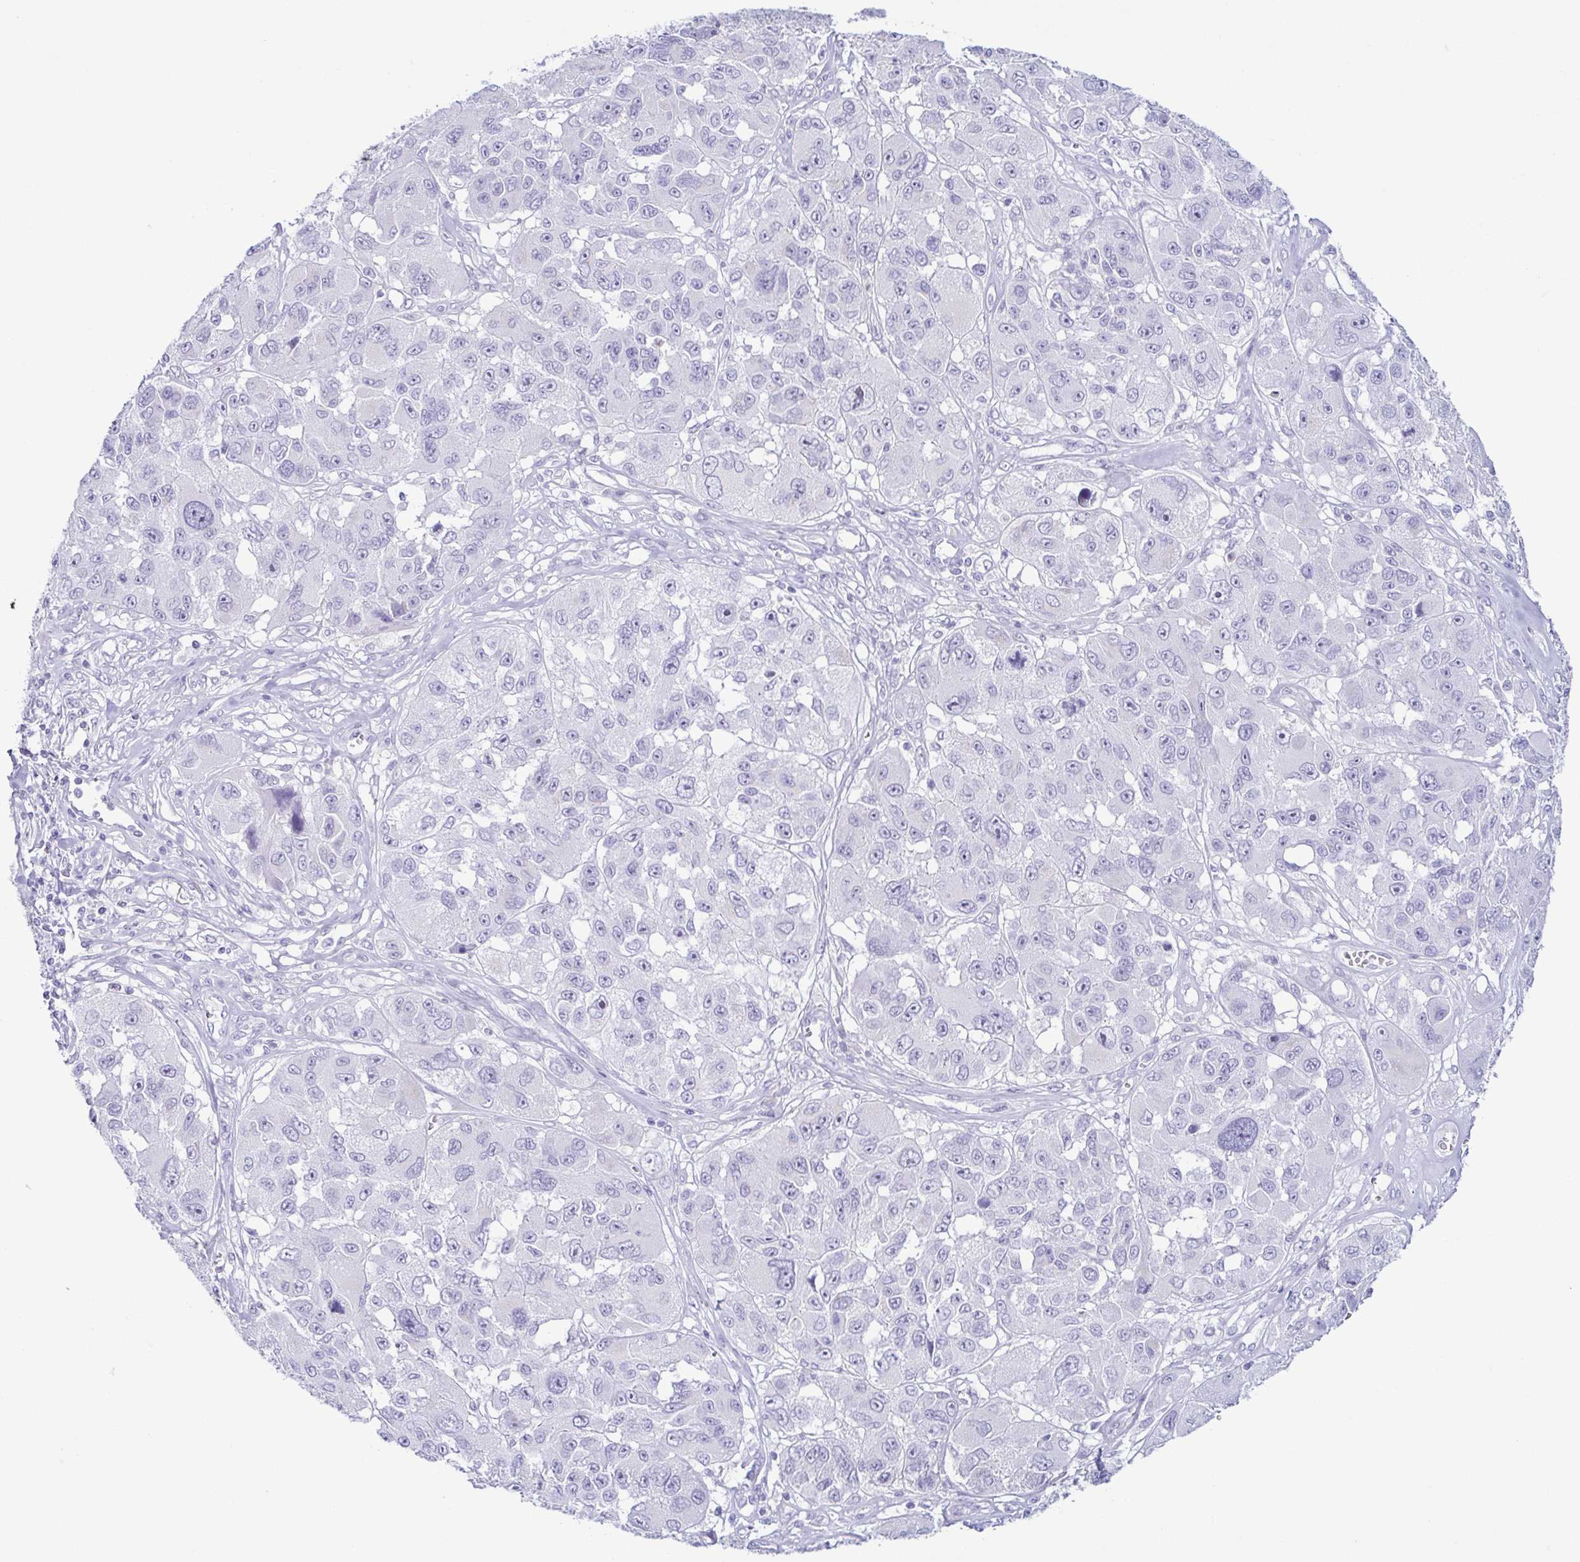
{"staining": {"intensity": "negative", "quantity": "none", "location": "none"}, "tissue": "melanoma", "cell_type": "Tumor cells", "image_type": "cancer", "snomed": [{"axis": "morphology", "description": "Malignant melanoma, NOS"}, {"axis": "topography", "description": "Skin"}], "caption": "Photomicrograph shows no significant protein expression in tumor cells of malignant melanoma.", "gene": "AZU1", "patient": {"sex": "female", "age": 66}}